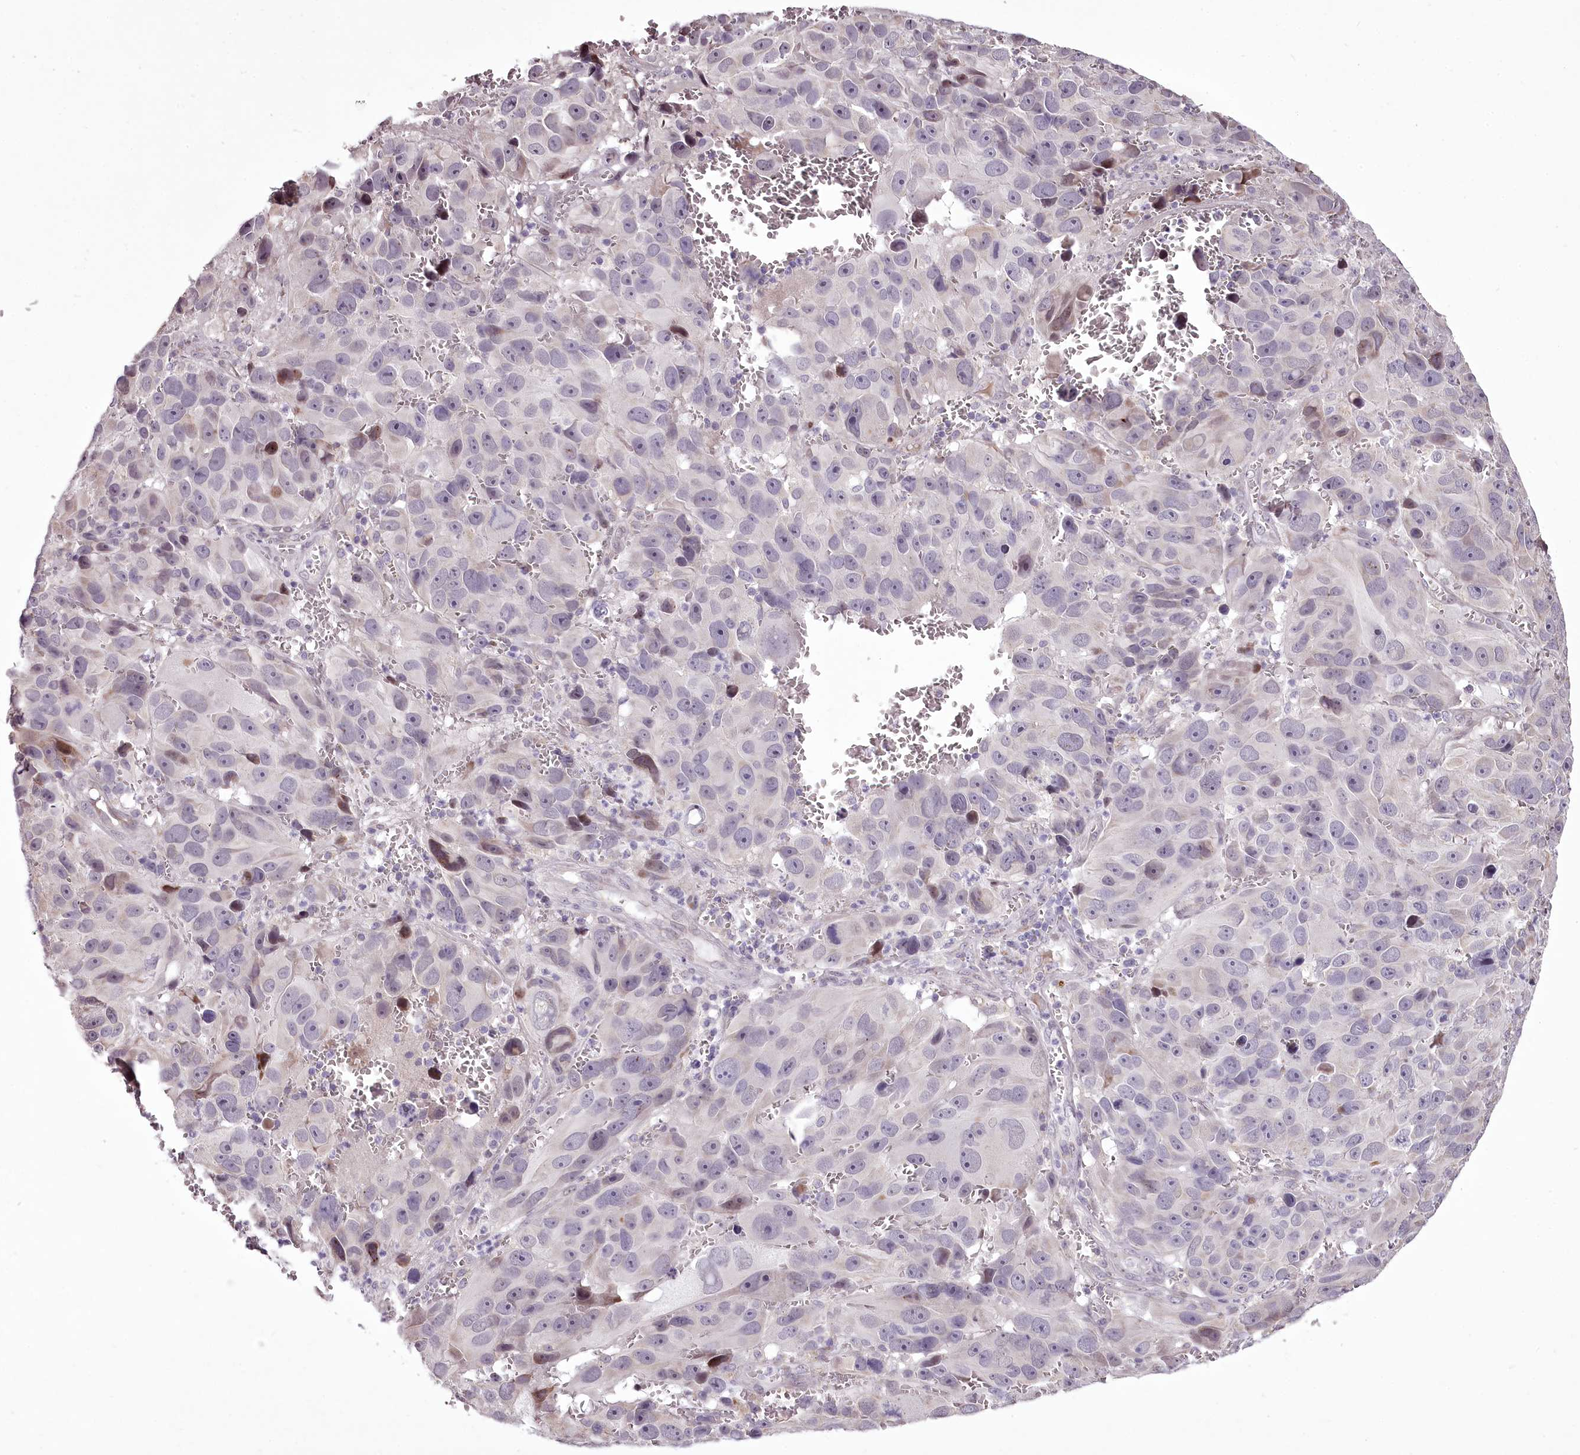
{"staining": {"intensity": "negative", "quantity": "none", "location": "none"}, "tissue": "melanoma", "cell_type": "Tumor cells", "image_type": "cancer", "snomed": [{"axis": "morphology", "description": "Malignant melanoma, NOS"}, {"axis": "topography", "description": "Skin"}], "caption": "The micrograph demonstrates no significant staining in tumor cells of malignant melanoma.", "gene": "C1orf56", "patient": {"sex": "male", "age": 84}}